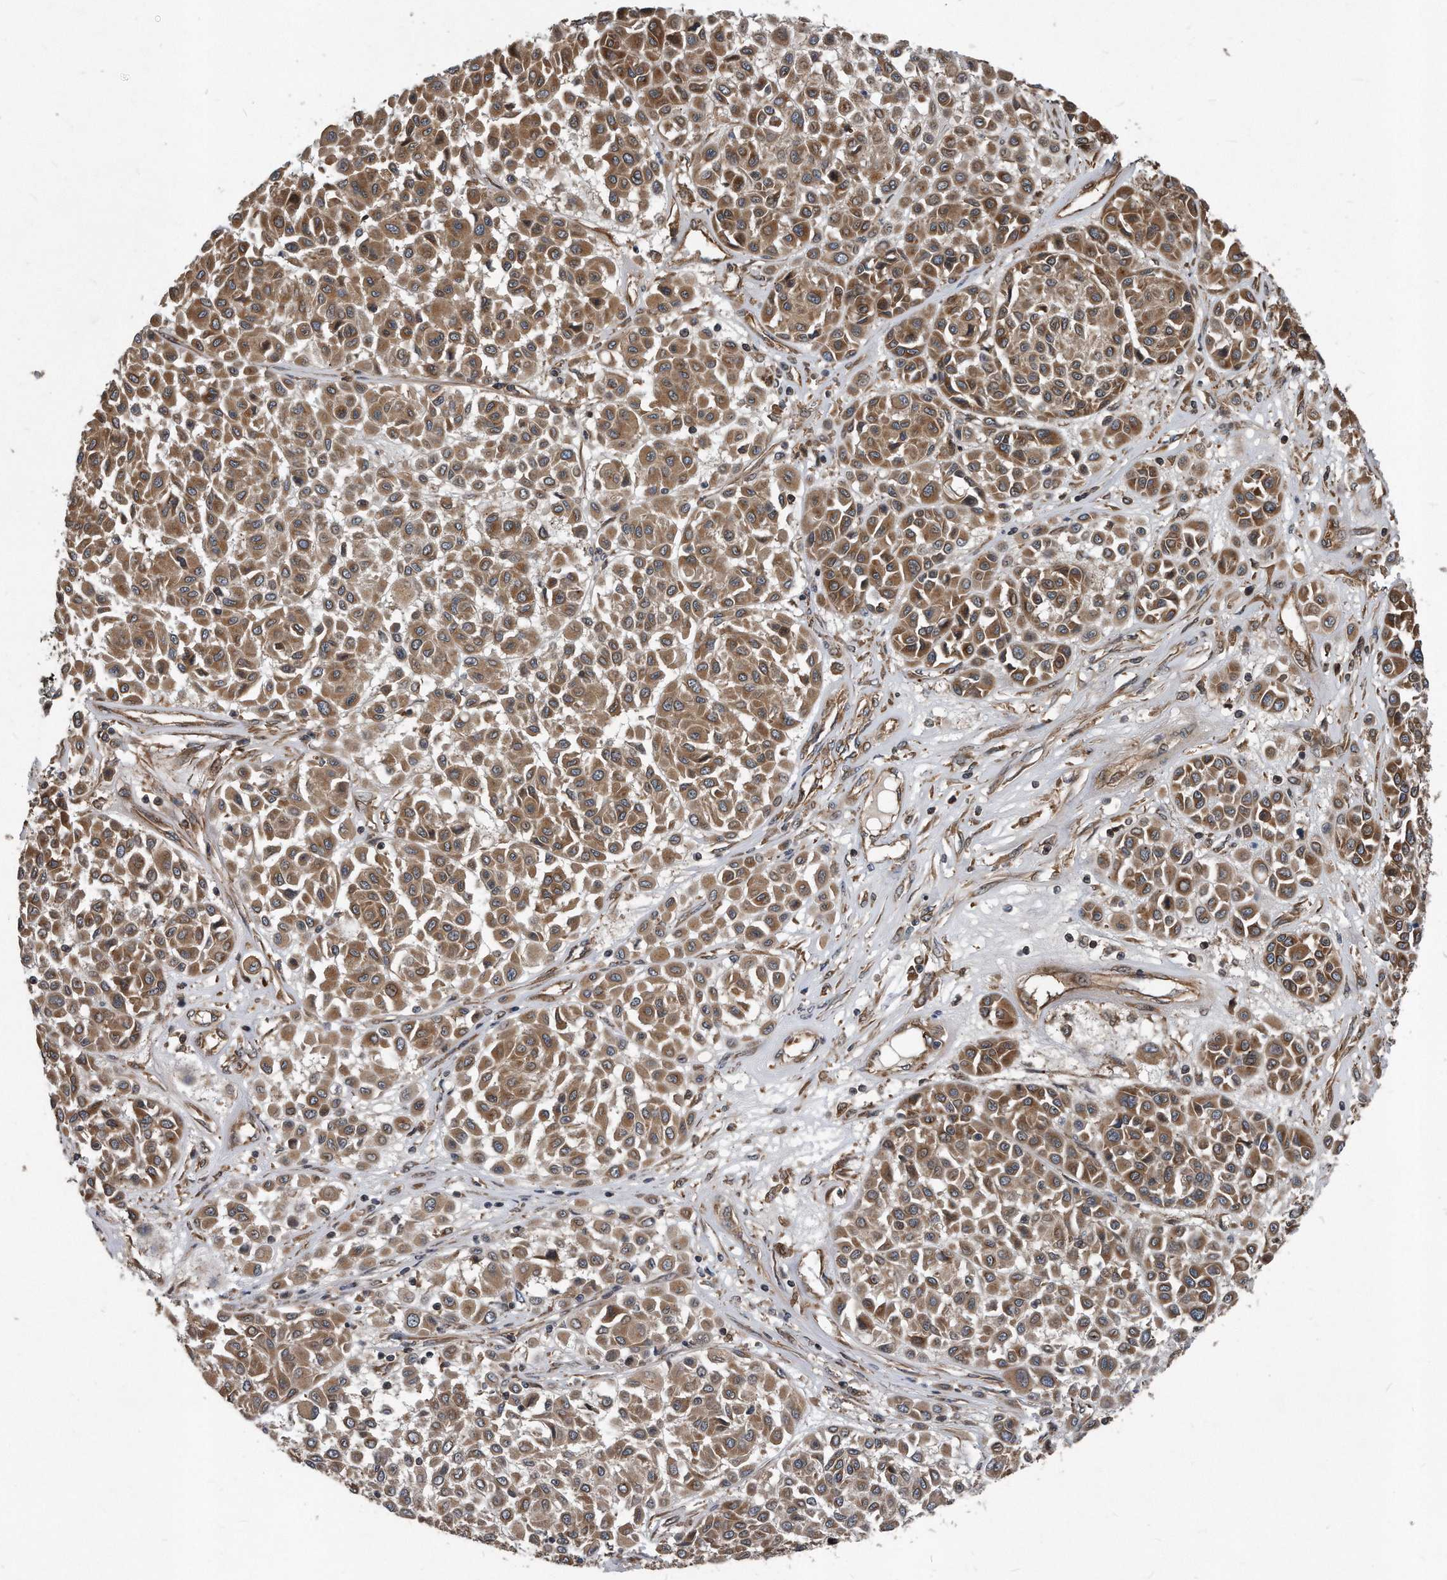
{"staining": {"intensity": "moderate", "quantity": ">75%", "location": "cytoplasmic/membranous"}, "tissue": "melanoma", "cell_type": "Tumor cells", "image_type": "cancer", "snomed": [{"axis": "morphology", "description": "Malignant melanoma, Metastatic site"}, {"axis": "topography", "description": "Soft tissue"}], "caption": "An image of melanoma stained for a protein shows moderate cytoplasmic/membranous brown staining in tumor cells.", "gene": "FAM136A", "patient": {"sex": "male", "age": 41}}